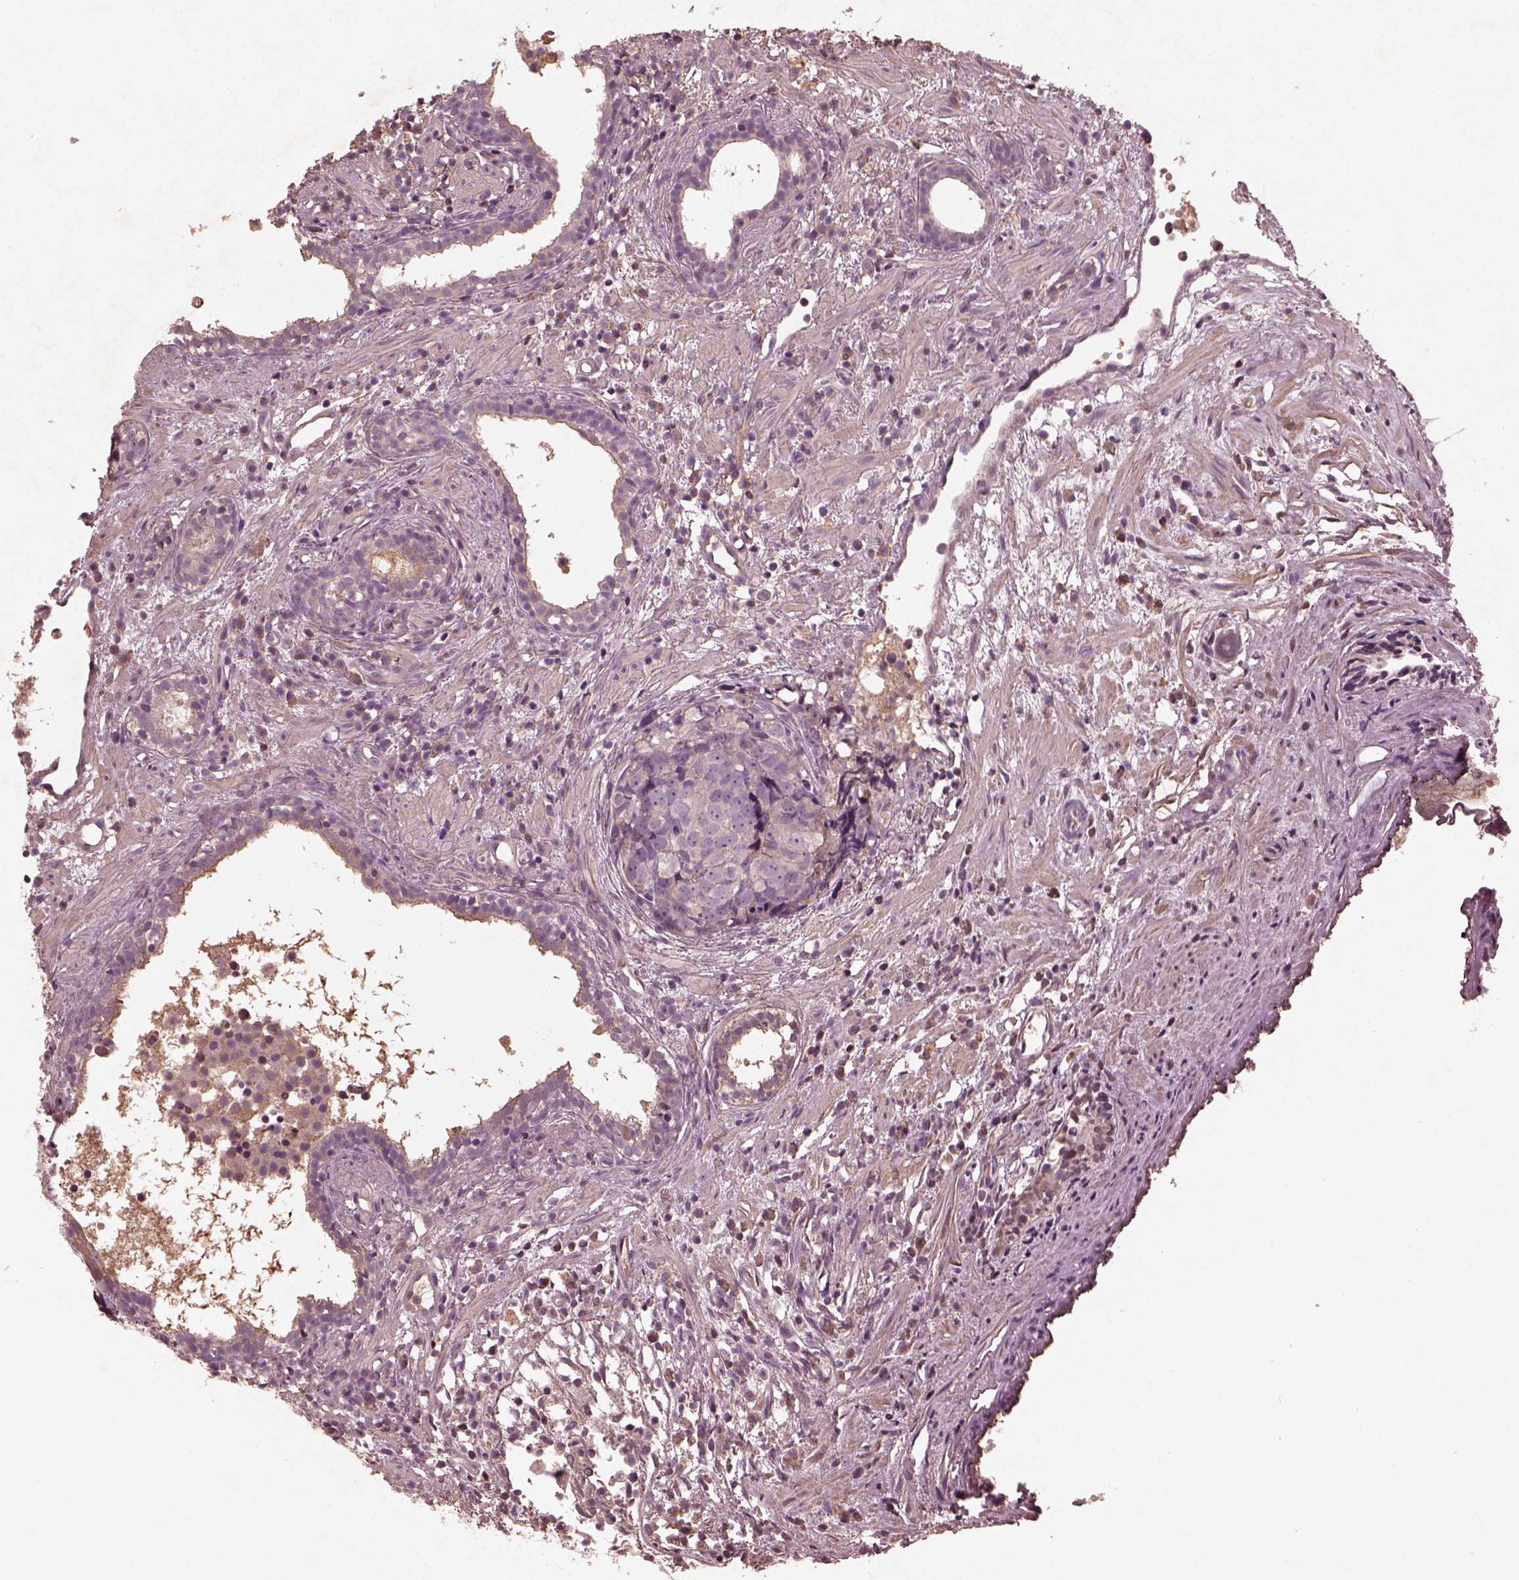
{"staining": {"intensity": "negative", "quantity": "none", "location": "none"}, "tissue": "prostate cancer", "cell_type": "Tumor cells", "image_type": "cancer", "snomed": [{"axis": "morphology", "description": "Adenocarcinoma, High grade"}, {"axis": "topography", "description": "Prostate"}], "caption": "This is an immunohistochemistry (IHC) image of human prostate cancer (adenocarcinoma (high-grade)). There is no positivity in tumor cells.", "gene": "FRRS1L", "patient": {"sex": "male", "age": 83}}